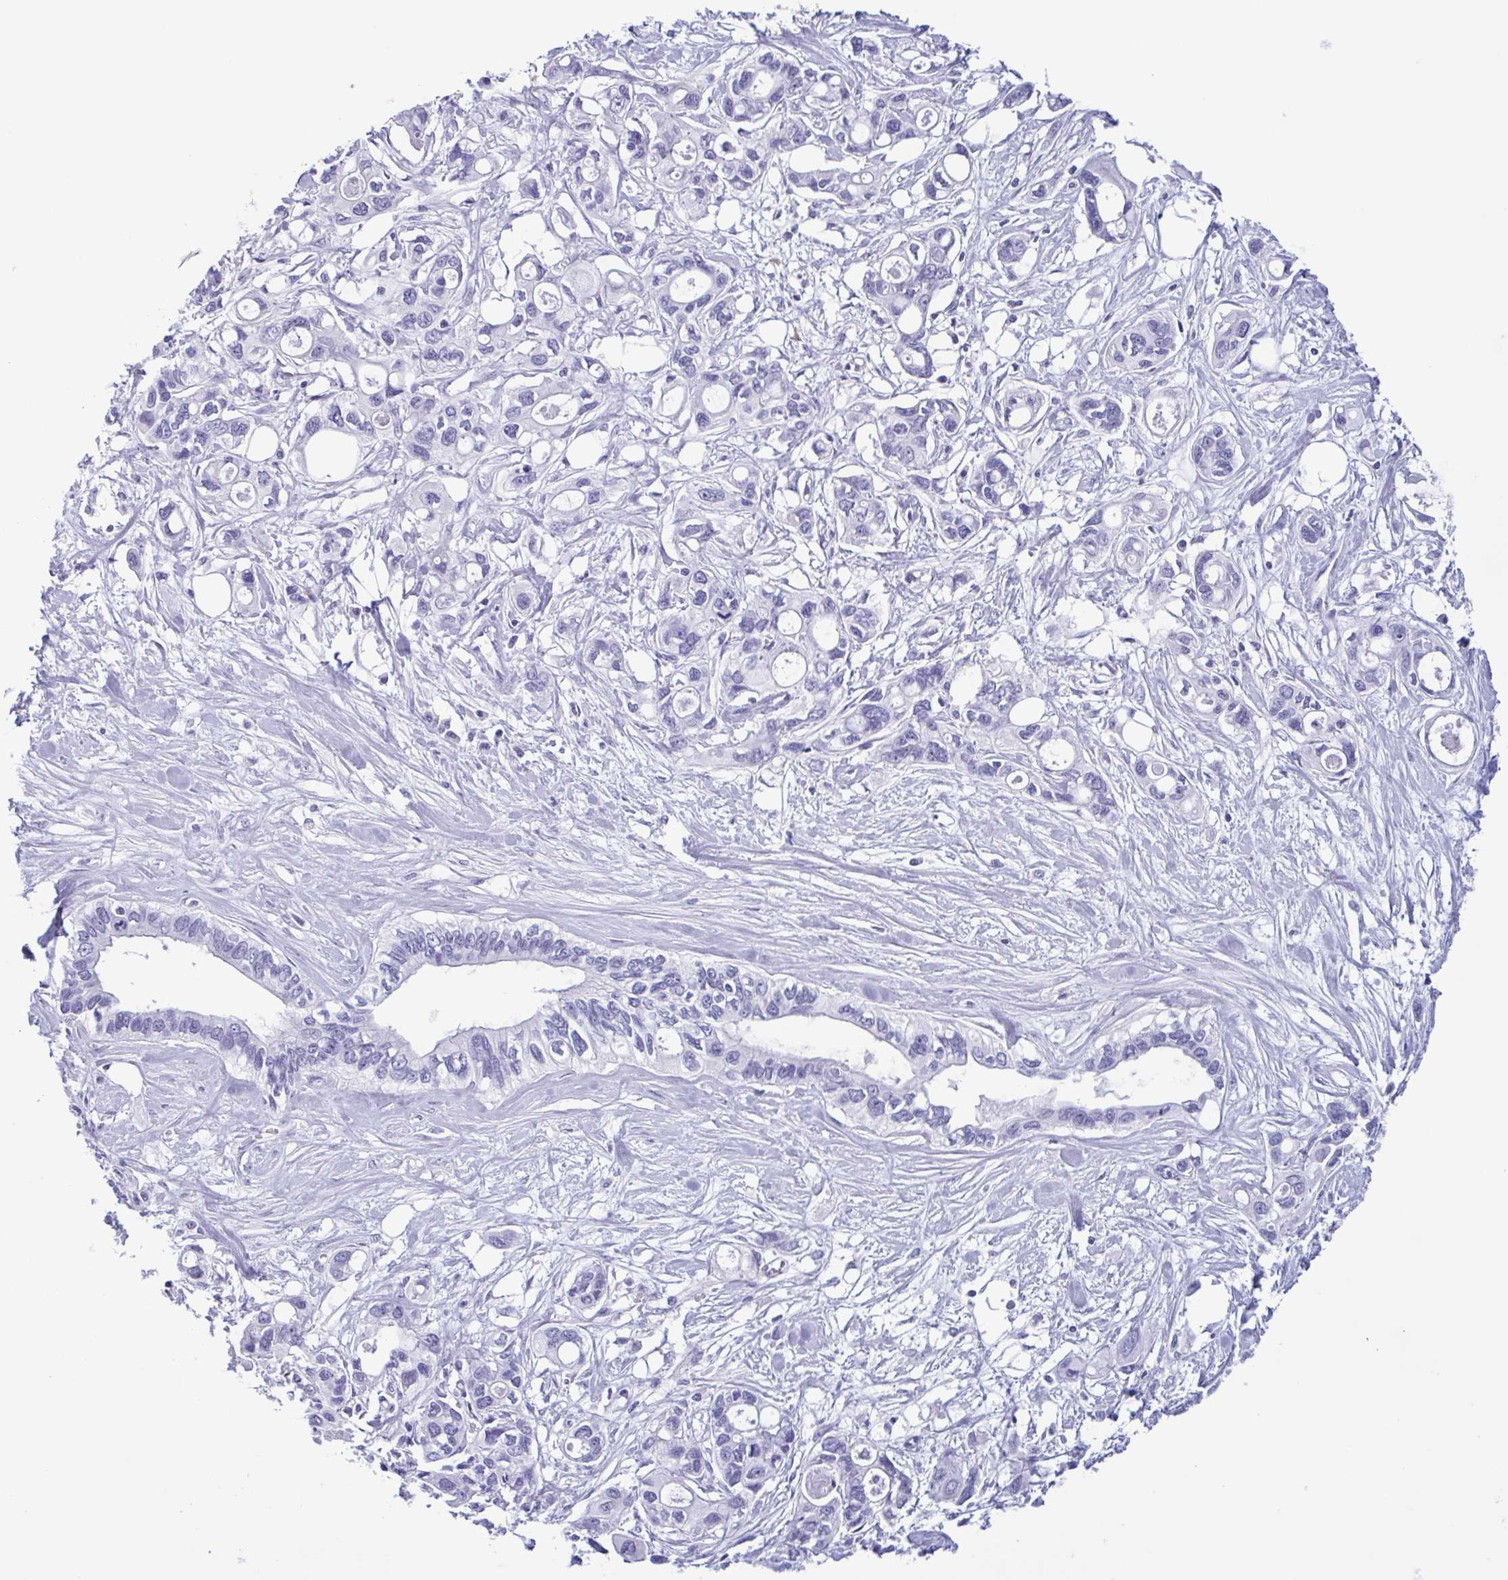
{"staining": {"intensity": "negative", "quantity": "none", "location": "none"}, "tissue": "pancreatic cancer", "cell_type": "Tumor cells", "image_type": "cancer", "snomed": [{"axis": "morphology", "description": "Adenocarcinoma, NOS"}, {"axis": "topography", "description": "Pancreas"}], "caption": "Micrograph shows no protein staining in tumor cells of pancreatic adenocarcinoma tissue.", "gene": "INAFM1", "patient": {"sex": "male", "age": 60}}